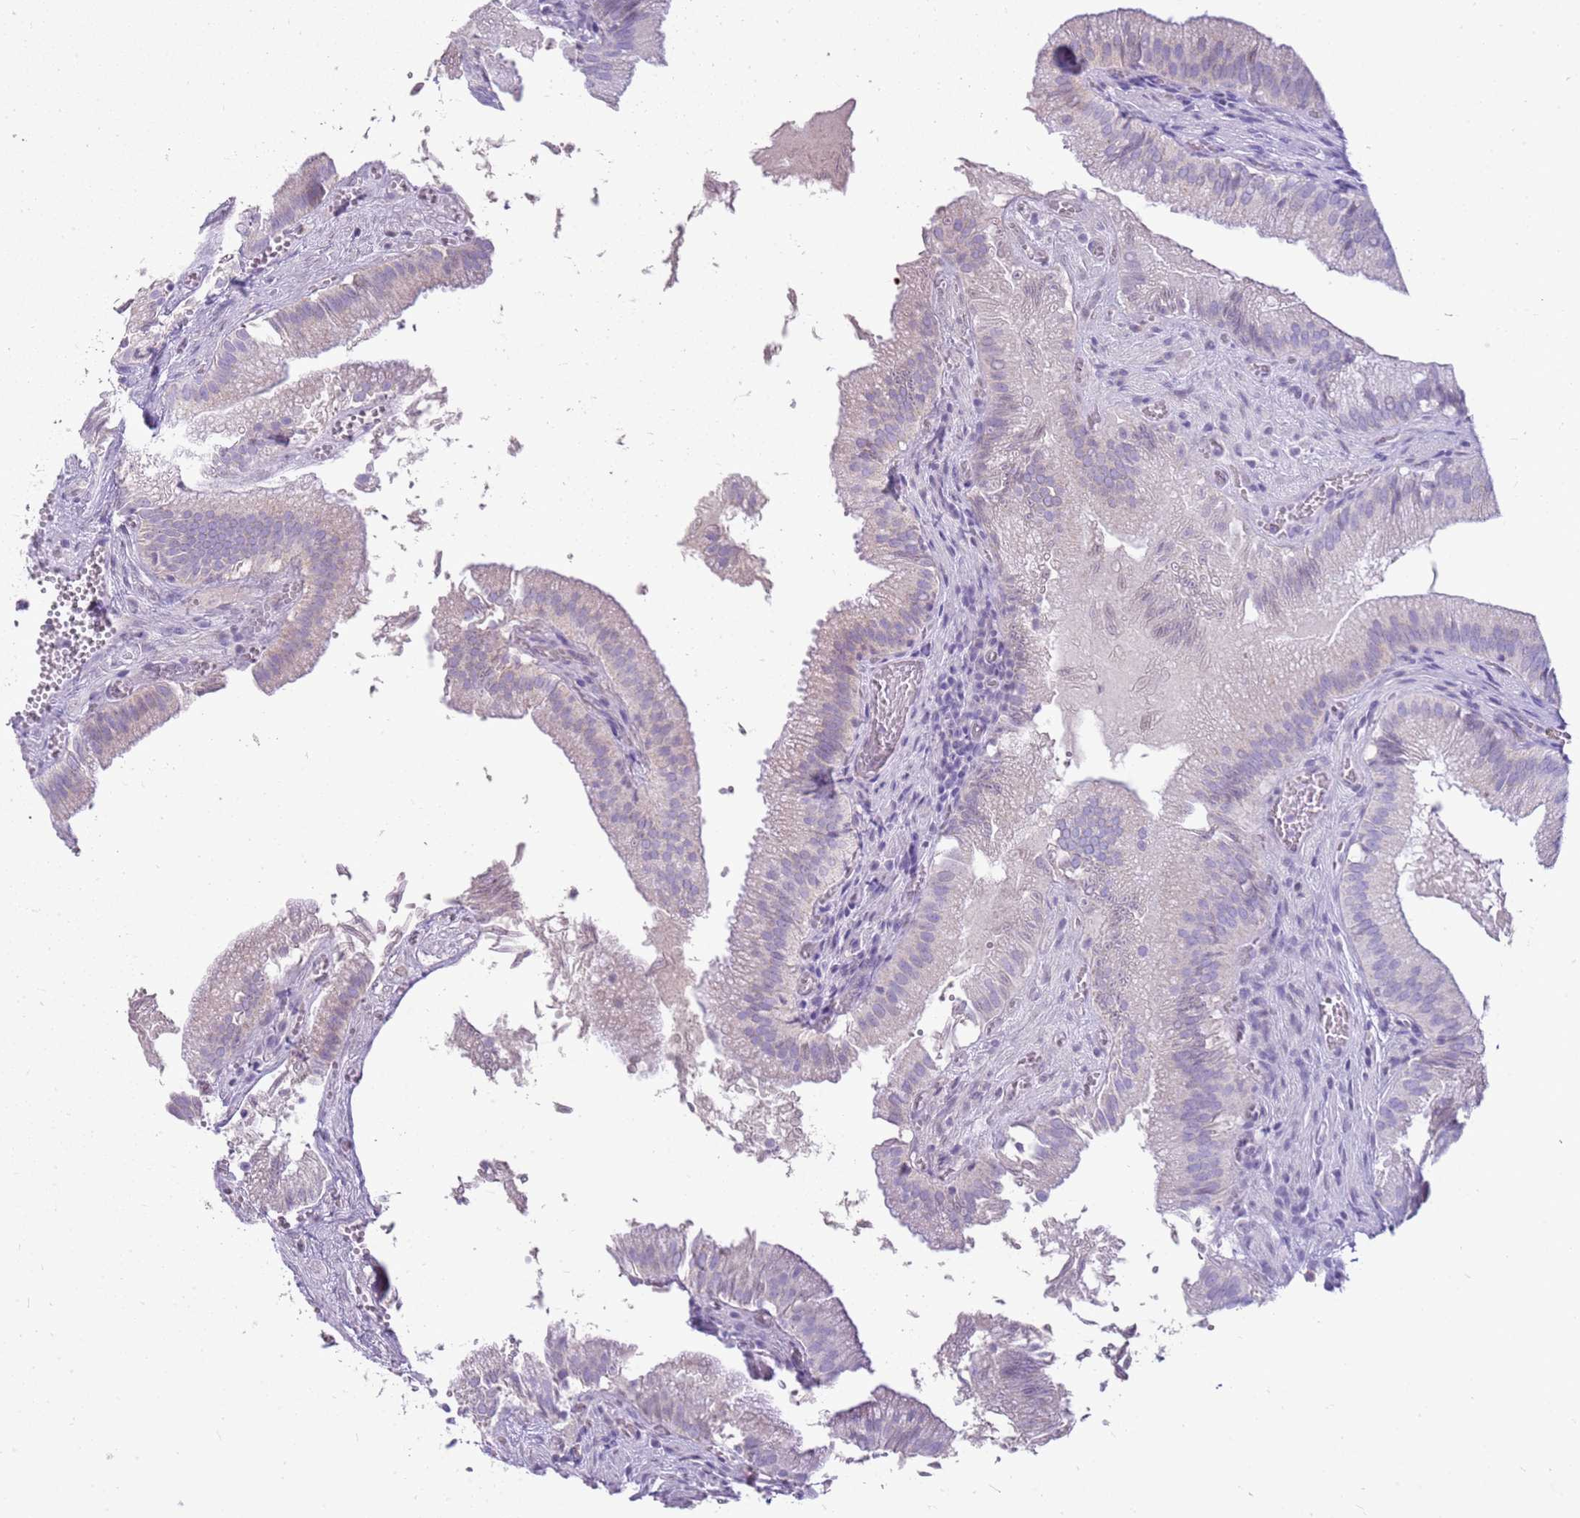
{"staining": {"intensity": "negative", "quantity": "none", "location": "none"}, "tissue": "gallbladder", "cell_type": "Glandular cells", "image_type": "normal", "snomed": [{"axis": "morphology", "description": "Normal tissue, NOS"}, {"axis": "topography", "description": "Gallbladder"}, {"axis": "topography", "description": "Peripheral nerve tissue"}], "caption": "An image of gallbladder stained for a protein exhibits no brown staining in glandular cells. Nuclei are stained in blue.", "gene": "FABP2", "patient": {"sex": "male", "age": 17}}